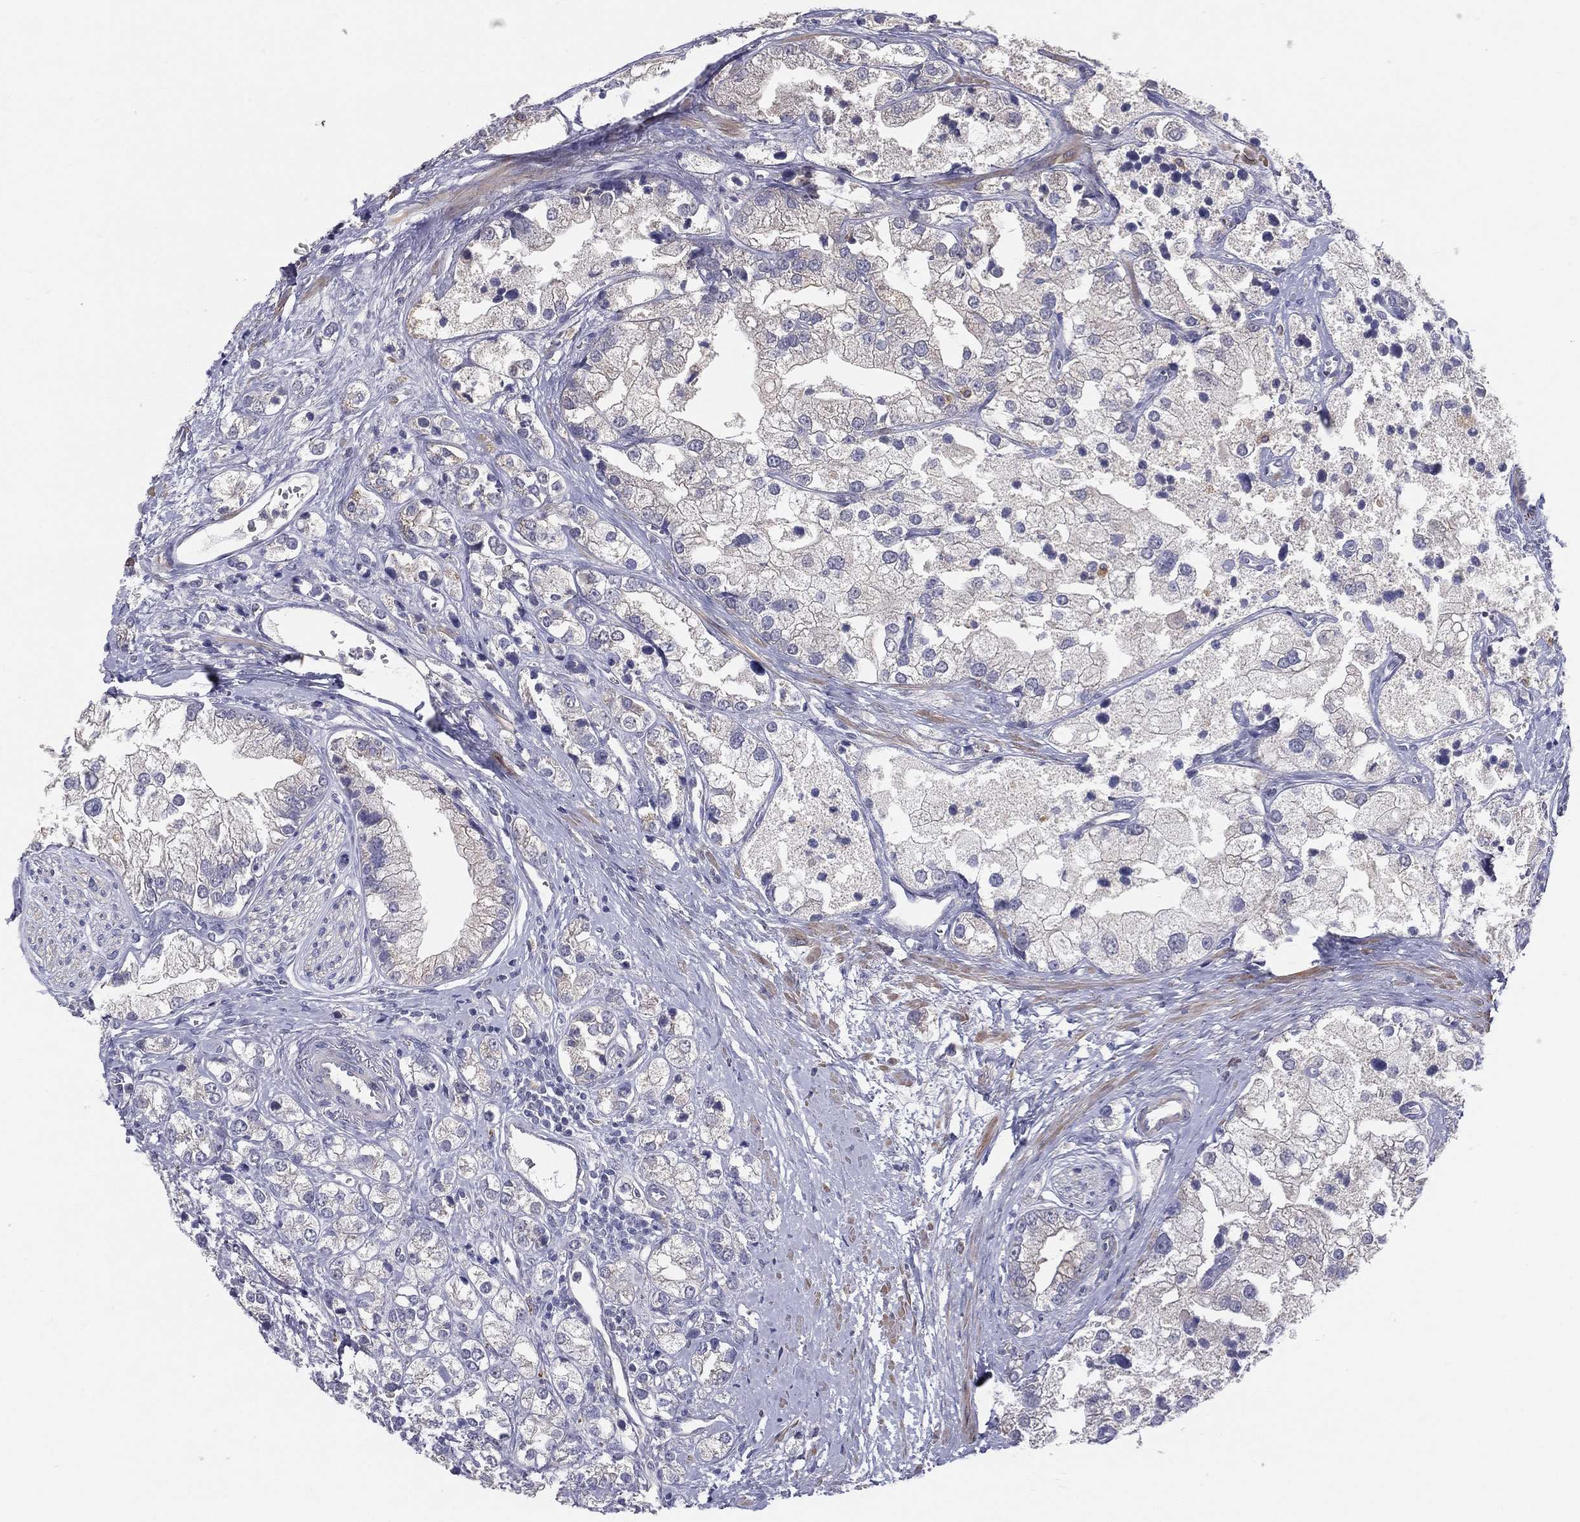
{"staining": {"intensity": "weak", "quantity": "<25%", "location": "cytoplasmic/membranous"}, "tissue": "prostate cancer", "cell_type": "Tumor cells", "image_type": "cancer", "snomed": [{"axis": "morphology", "description": "Adenocarcinoma, NOS"}, {"axis": "topography", "description": "Prostate and seminal vesicle, NOS"}, {"axis": "topography", "description": "Prostate"}], "caption": "An image of prostate cancer (adenocarcinoma) stained for a protein exhibits no brown staining in tumor cells. The staining is performed using DAB (3,3'-diaminobenzidine) brown chromogen with nuclei counter-stained in using hematoxylin.", "gene": "PCSK1", "patient": {"sex": "male", "age": 79}}